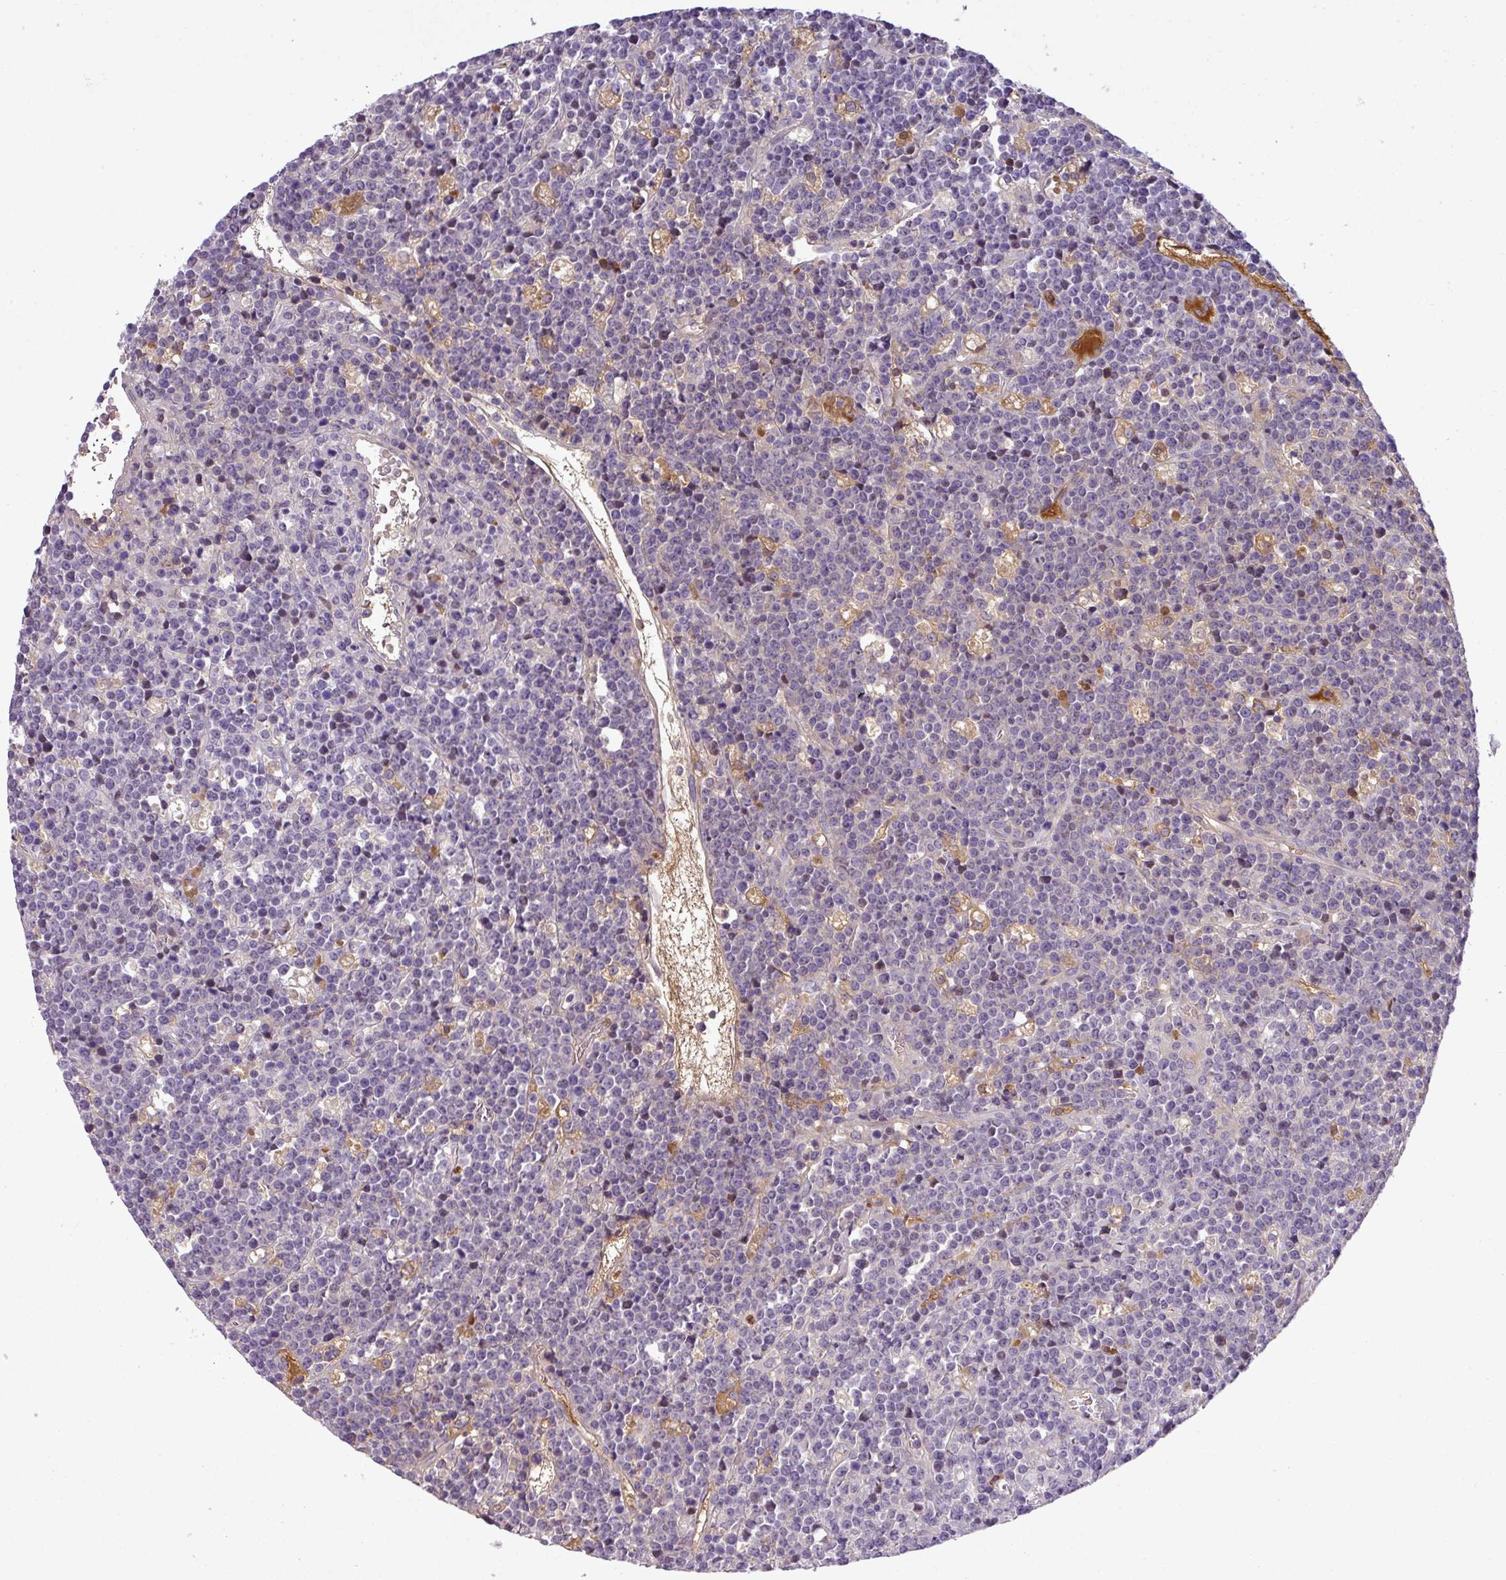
{"staining": {"intensity": "negative", "quantity": "none", "location": "none"}, "tissue": "lymphoma", "cell_type": "Tumor cells", "image_type": "cancer", "snomed": [{"axis": "morphology", "description": "Malignant lymphoma, non-Hodgkin's type, High grade"}, {"axis": "topography", "description": "Ovary"}], "caption": "Lymphoma was stained to show a protein in brown. There is no significant staining in tumor cells.", "gene": "C4B", "patient": {"sex": "female", "age": 56}}